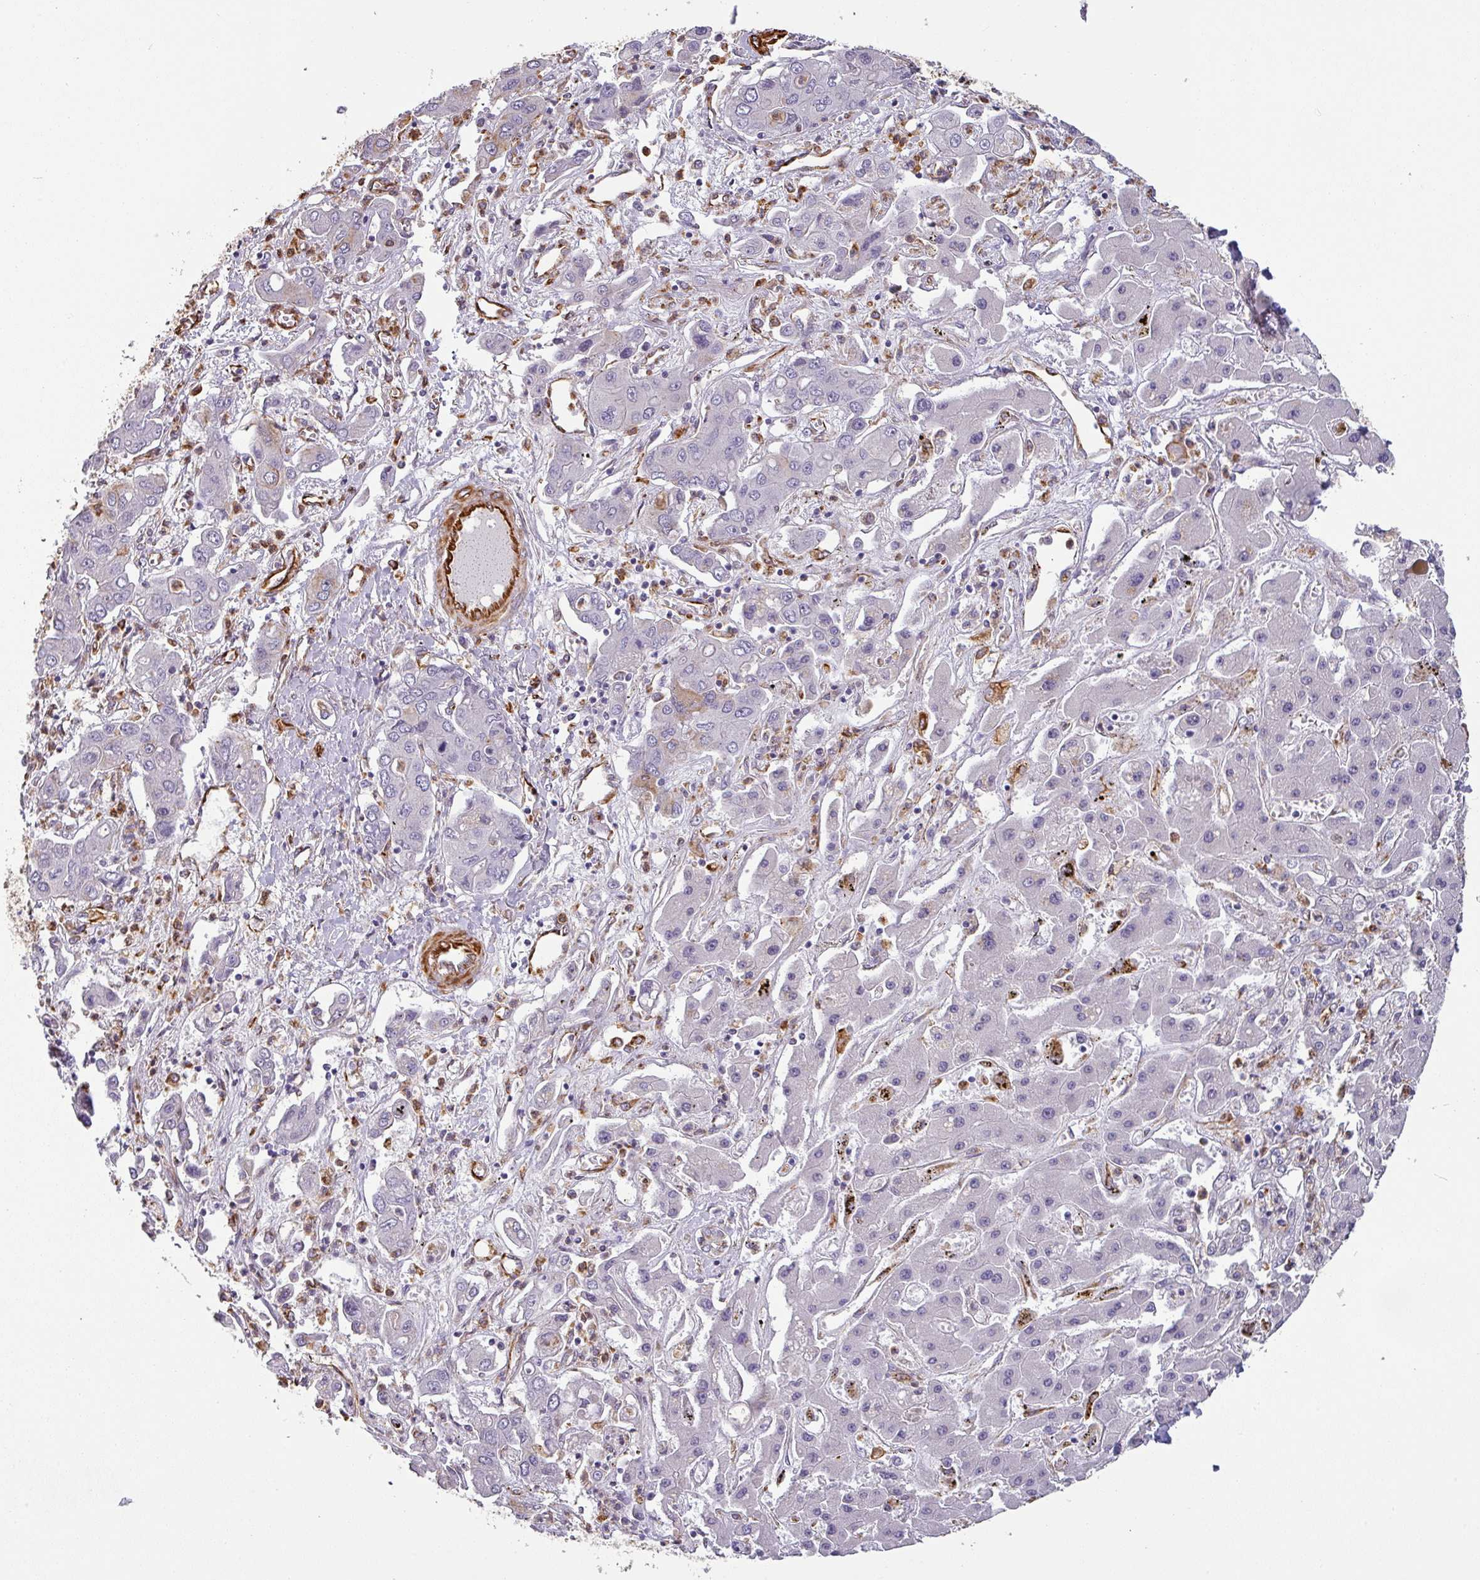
{"staining": {"intensity": "negative", "quantity": "none", "location": "none"}, "tissue": "liver cancer", "cell_type": "Tumor cells", "image_type": "cancer", "snomed": [{"axis": "morphology", "description": "Cholangiocarcinoma"}, {"axis": "topography", "description": "Liver"}], "caption": "Immunohistochemistry micrograph of human liver cancer (cholangiocarcinoma) stained for a protein (brown), which shows no staining in tumor cells.", "gene": "ZNF280C", "patient": {"sex": "male", "age": 67}}